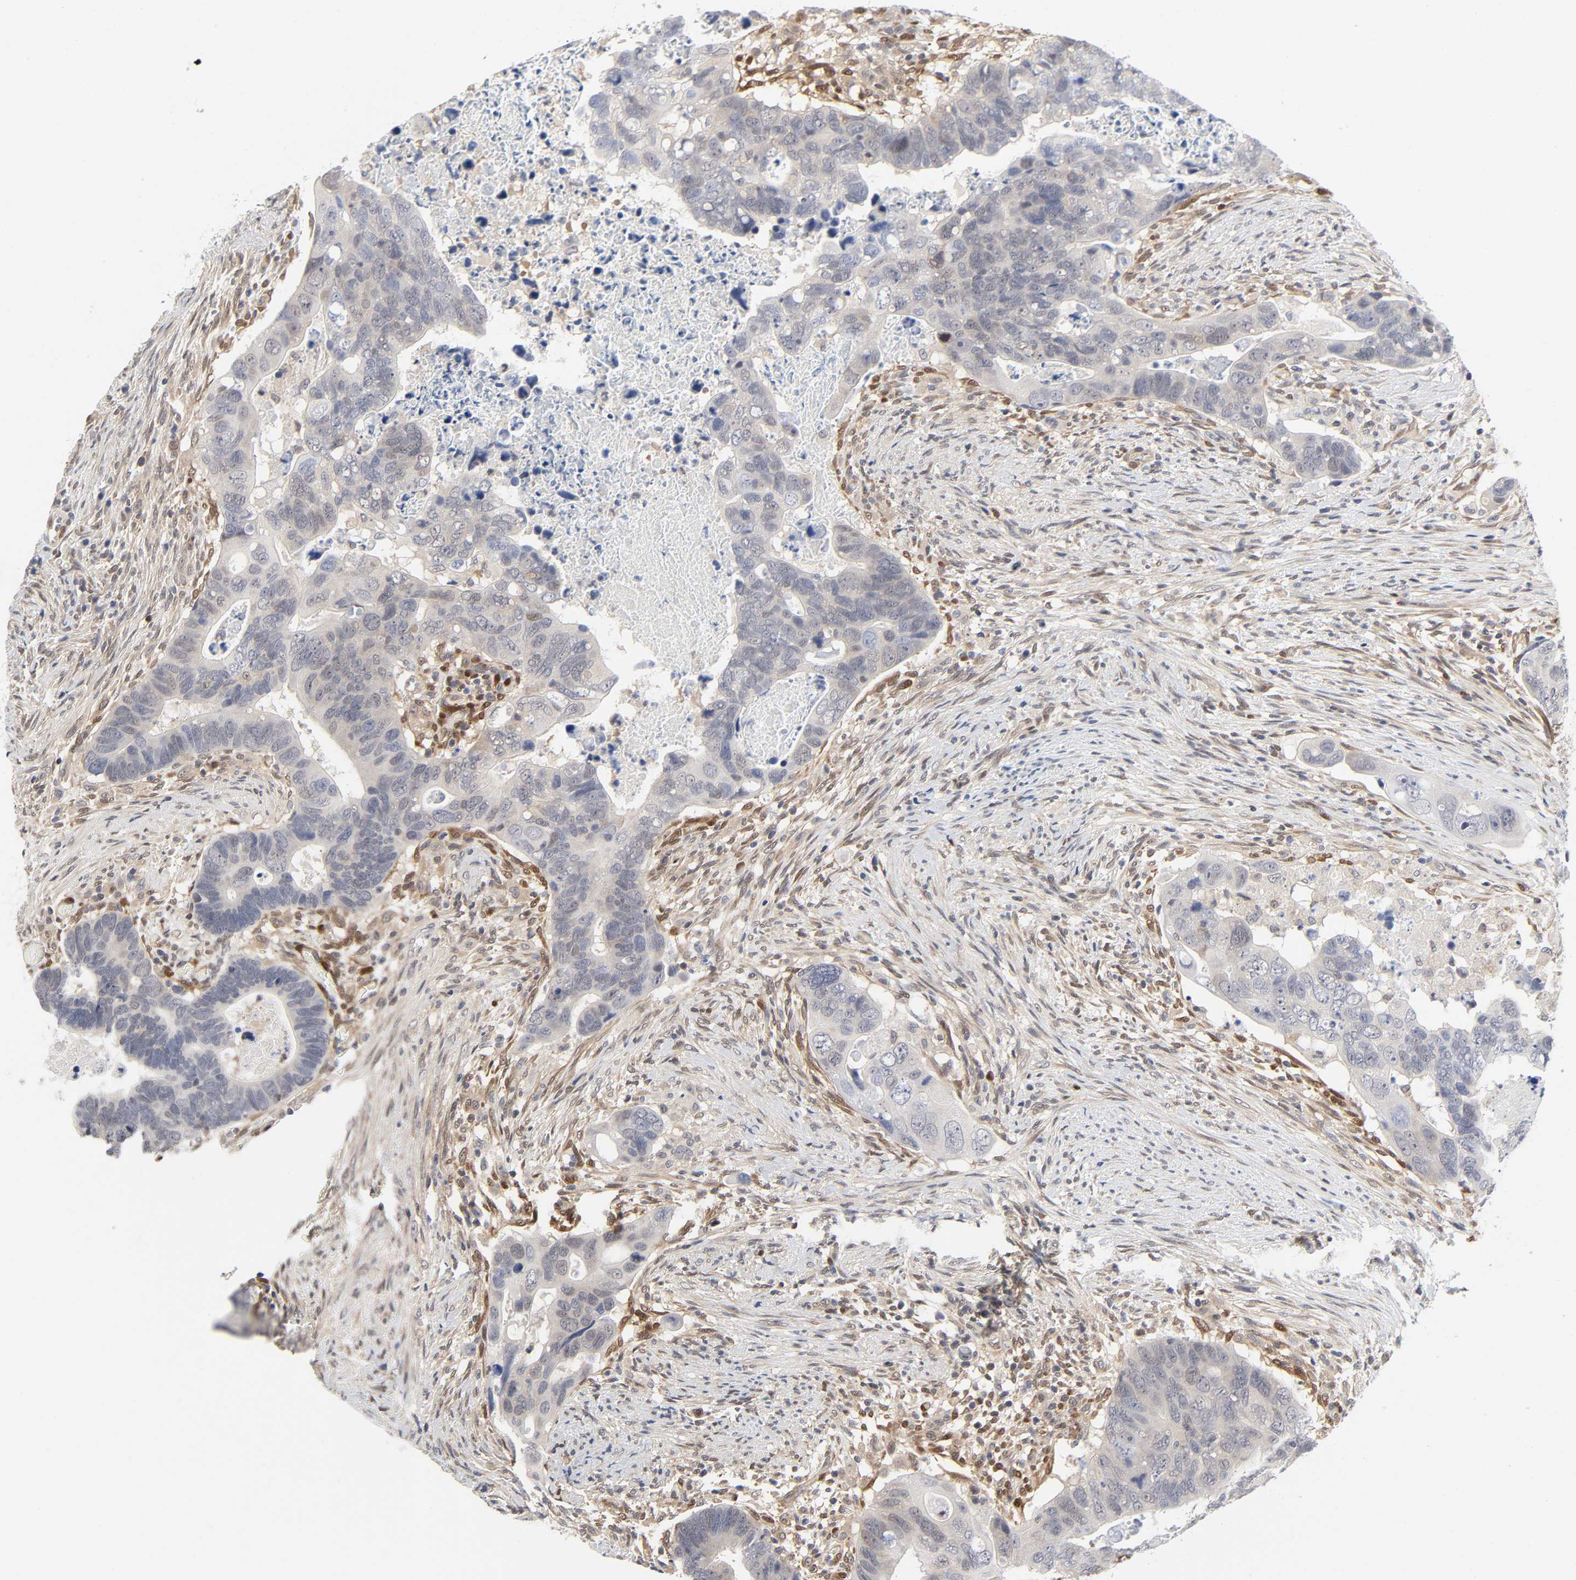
{"staining": {"intensity": "negative", "quantity": "none", "location": "none"}, "tissue": "colorectal cancer", "cell_type": "Tumor cells", "image_type": "cancer", "snomed": [{"axis": "morphology", "description": "Adenocarcinoma, NOS"}, {"axis": "topography", "description": "Rectum"}], "caption": "This histopathology image is of colorectal cancer stained with immunohistochemistry (IHC) to label a protein in brown with the nuclei are counter-stained blue. There is no positivity in tumor cells.", "gene": "PTEN", "patient": {"sex": "male", "age": 53}}